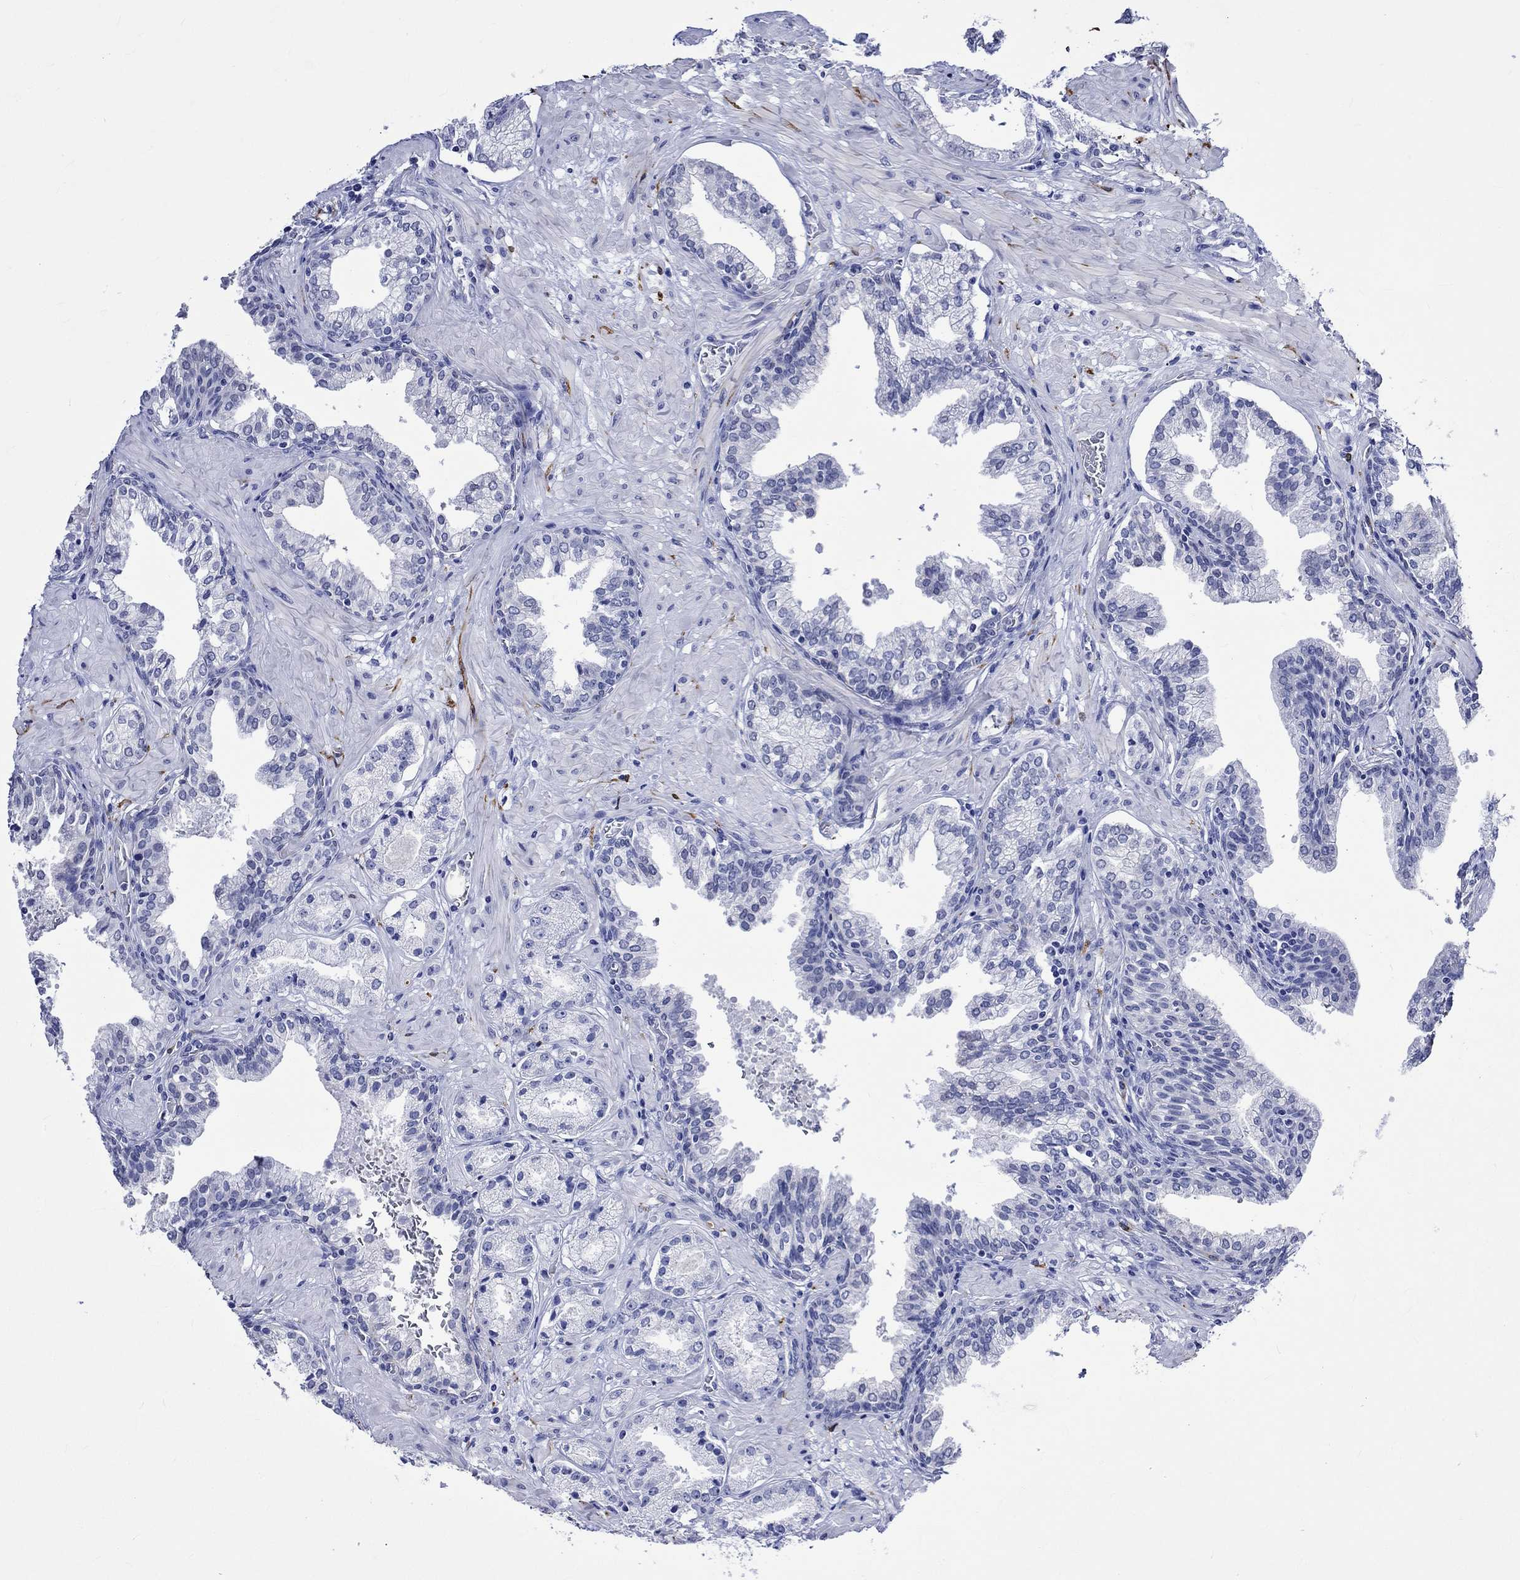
{"staining": {"intensity": "negative", "quantity": "none", "location": "none"}, "tissue": "prostate cancer", "cell_type": "Tumor cells", "image_type": "cancer", "snomed": [{"axis": "morphology", "description": "Adenocarcinoma, NOS"}, {"axis": "topography", "description": "Prostate and seminal vesicle, NOS"}, {"axis": "topography", "description": "Prostate"}], "caption": "A photomicrograph of adenocarcinoma (prostate) stained for a protein demonstrates no brown staining in tumor cells.", "gene": "CRYAB", "patient": {"sex": "male", "age": 44}}